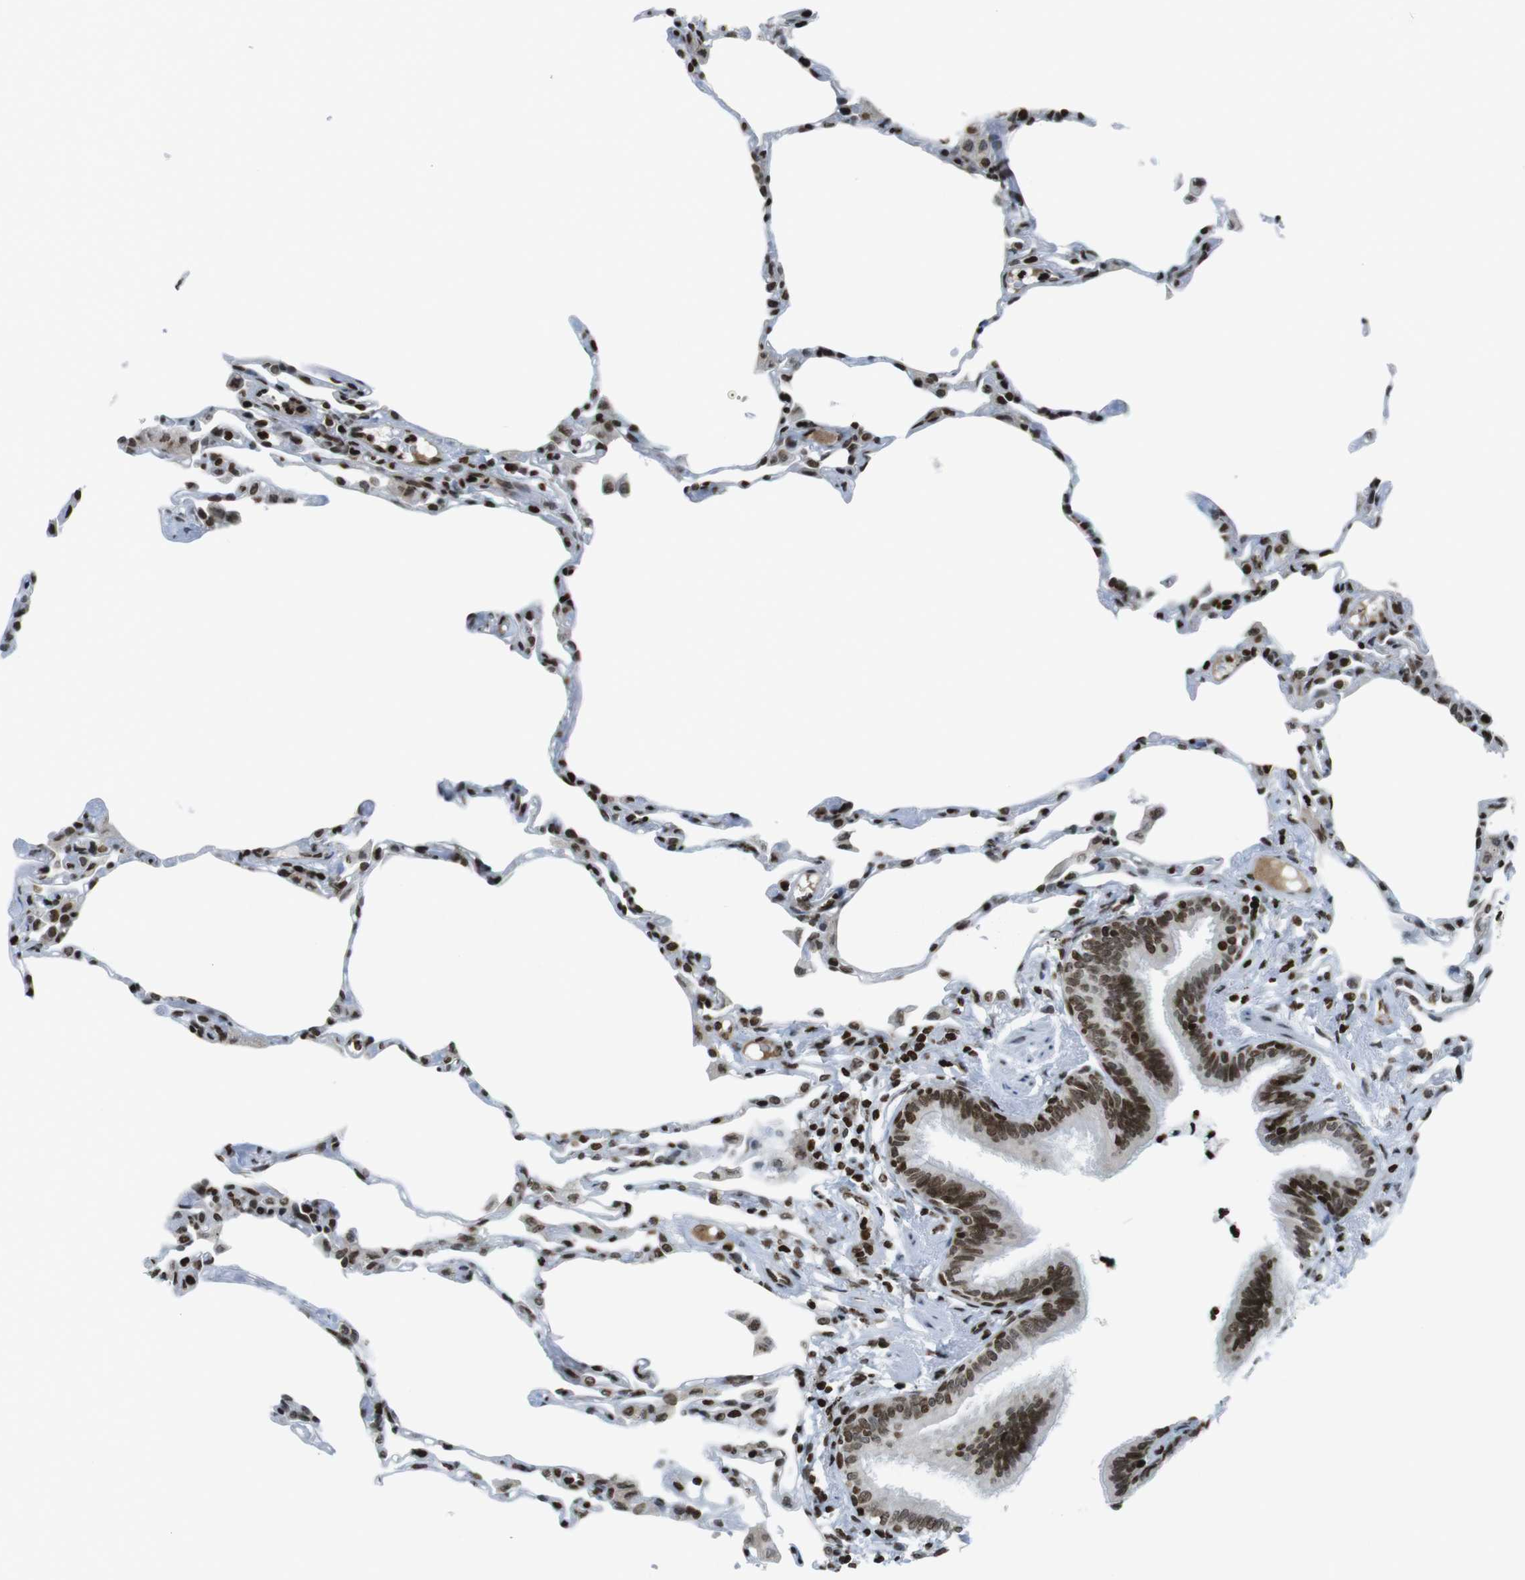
{"staining": {"intensity": "strong", "quantity": ">75%", "location": "nuclear"}, "tissue": "lung", "cell_type": "Alveolar cells", "image_type": "normal", "snomed": [{"axis": "morphology", "description": "Normal tissue, NOS"}, {"axis": "topography", "description": "Lung"}], "caption": "Strong nuclear expression is present in about >75% of alveolar cells in unremarkable lung.", "gene": "H2AC8", "patient": {"sex": "female", "age": 49}}